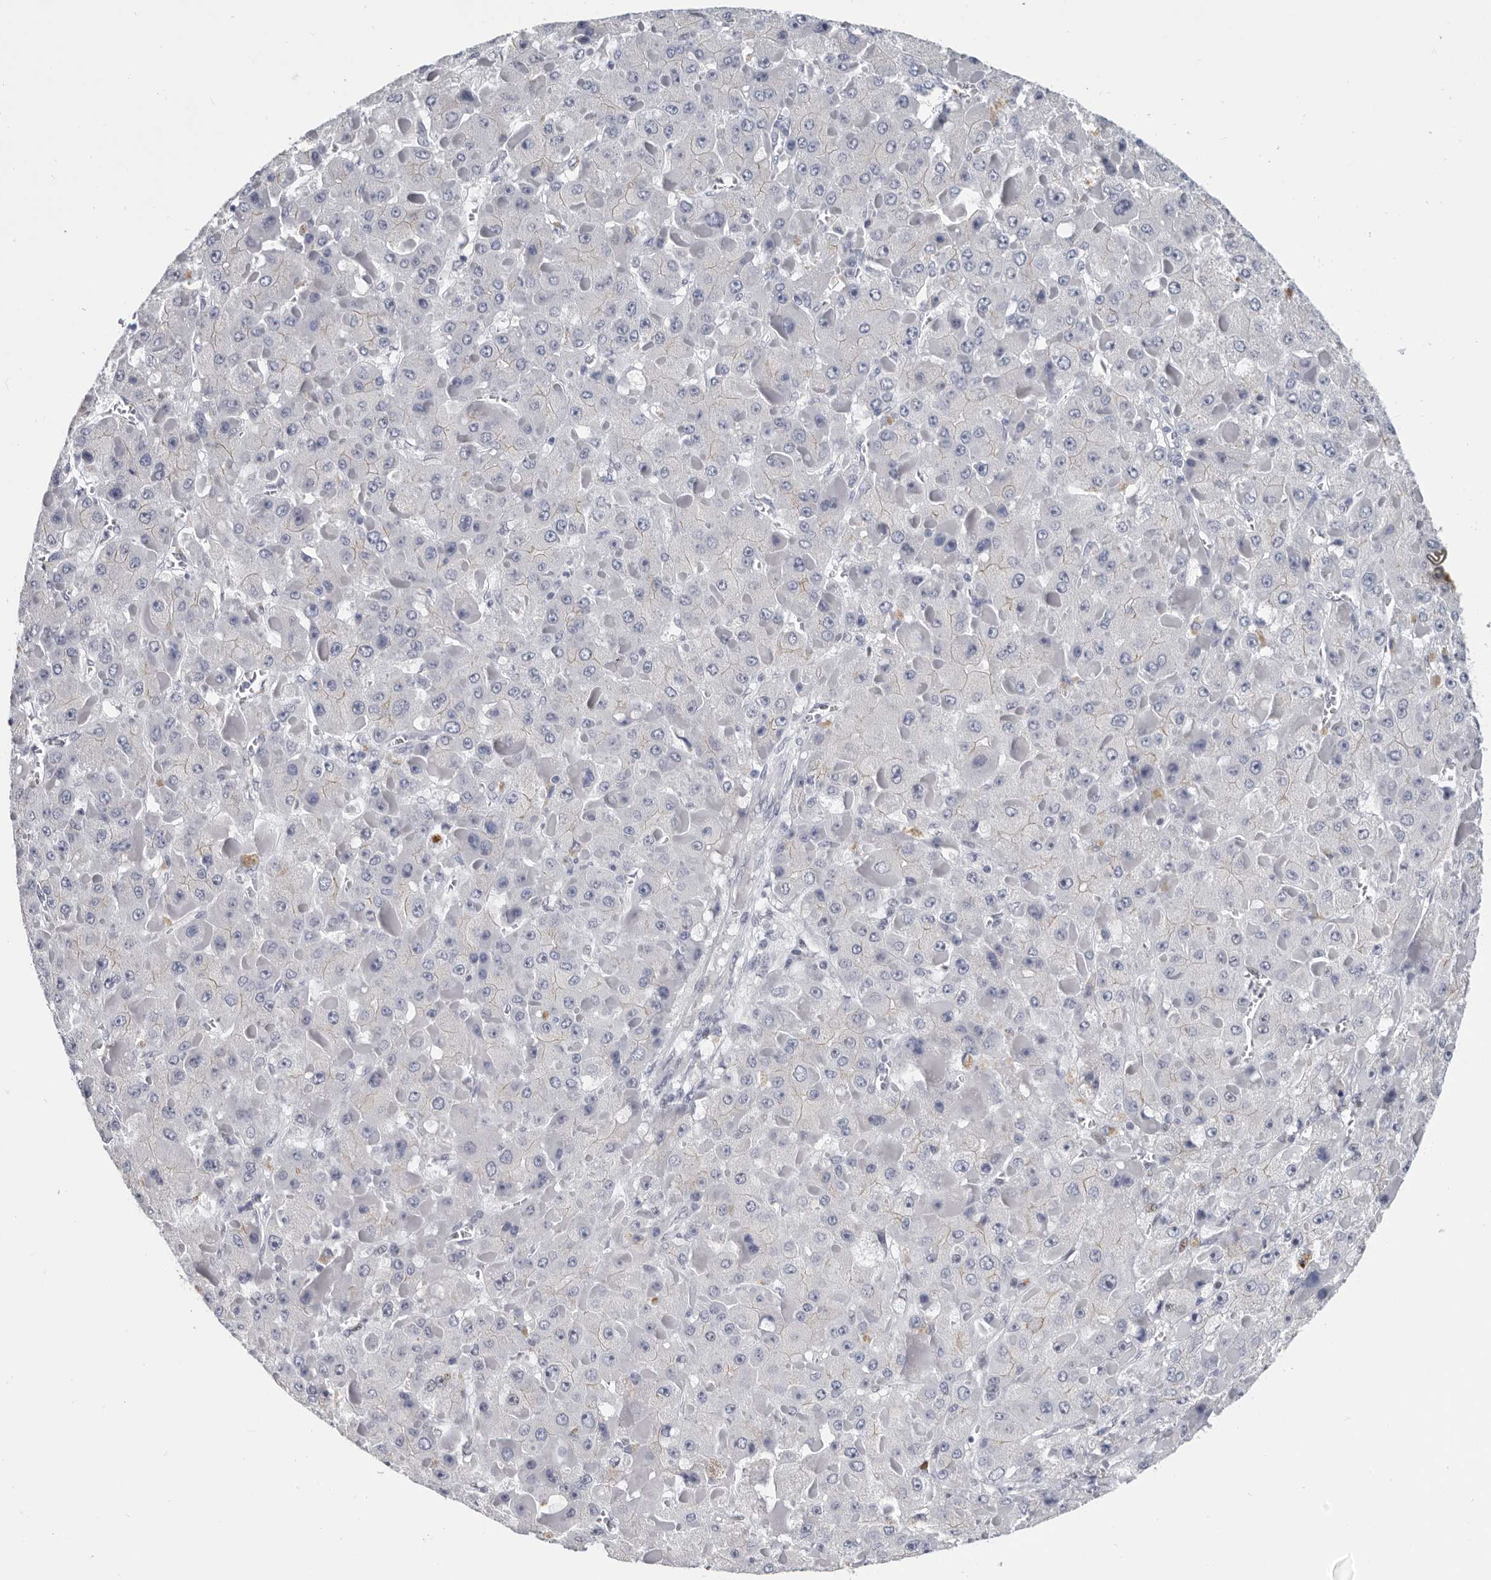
{"staining": {"intensity": "negative", "quantity": "none", "location": "none"}, "tissue": "liver cancer", "cell_type": "Tumor cells", "image_type": "cancer", "snomed": [{"axis": "morphology", "description": "Carcinoma, Hepatocellular, NOS"}, {"axis": "topography", "description": "Liver"}], "caption": "Immunohistochemical staining of human liver hepatocellular carcinoma reveals no significant positivity in tumor cells. (Brightfield microscopy of DAB immunohistochemistry (IHC) at high magnification).", "gene": "WRAP73", "patient": {"sex": "female", "age": 73}}